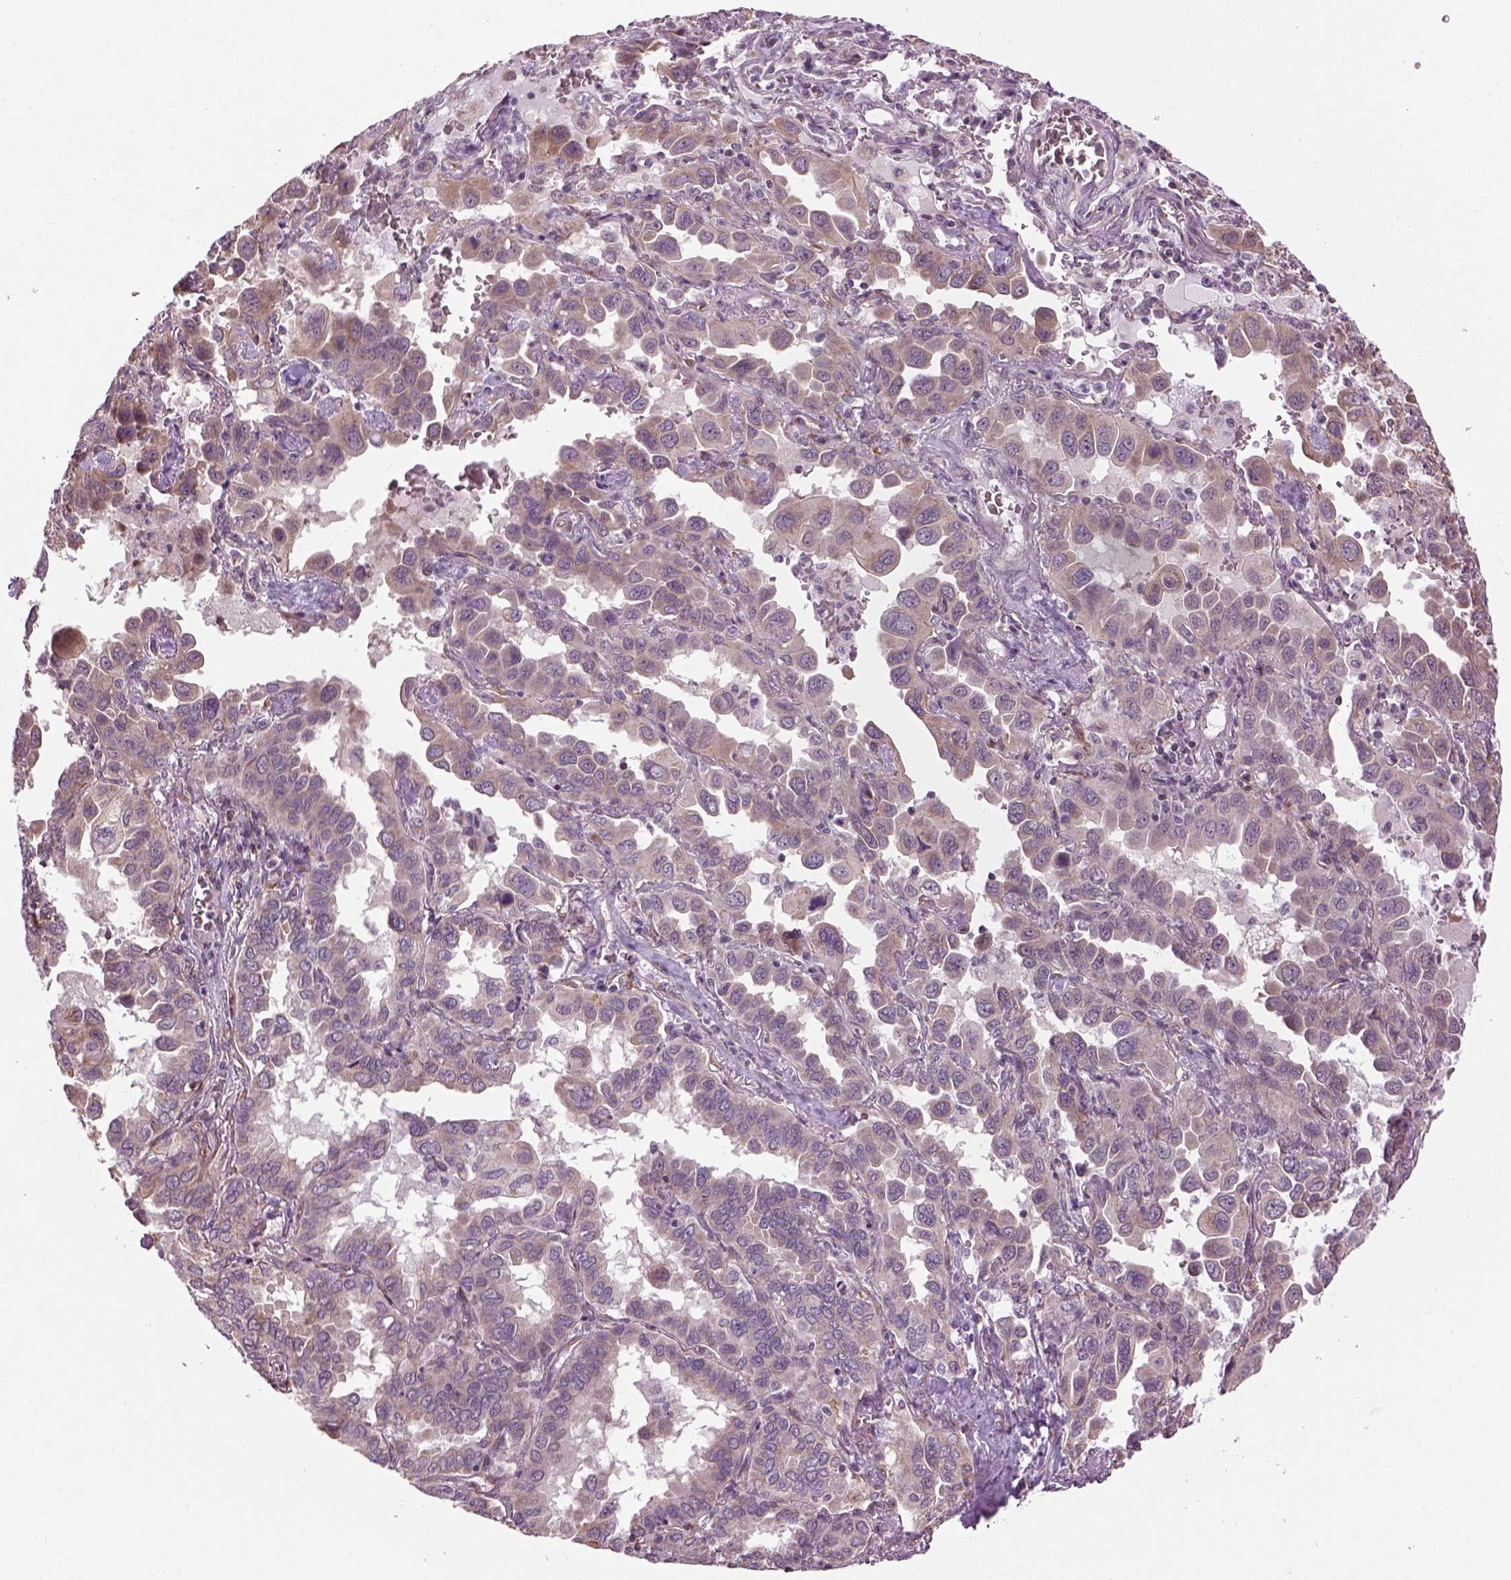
{"staining": {"intensity": "weak", "quantity": "25%-75%", "location": "cytoplasmic/membranous"}, "tissue": "lung cancer", "cell_type": "Tumor cells", "image_type": "cancer", "snomed": [{"axis": "morphology", "description": "Adenocarcinoma, NOS"}, {"axis": "topography", "description": "Lung"}], "caption": "The immunohistochemical stain labels weak cytoplasmic/membranous positivity in tumor cells of lung cancer tissue.", "gene": "XK", "patient": {"sex": "male", "age": 64}}